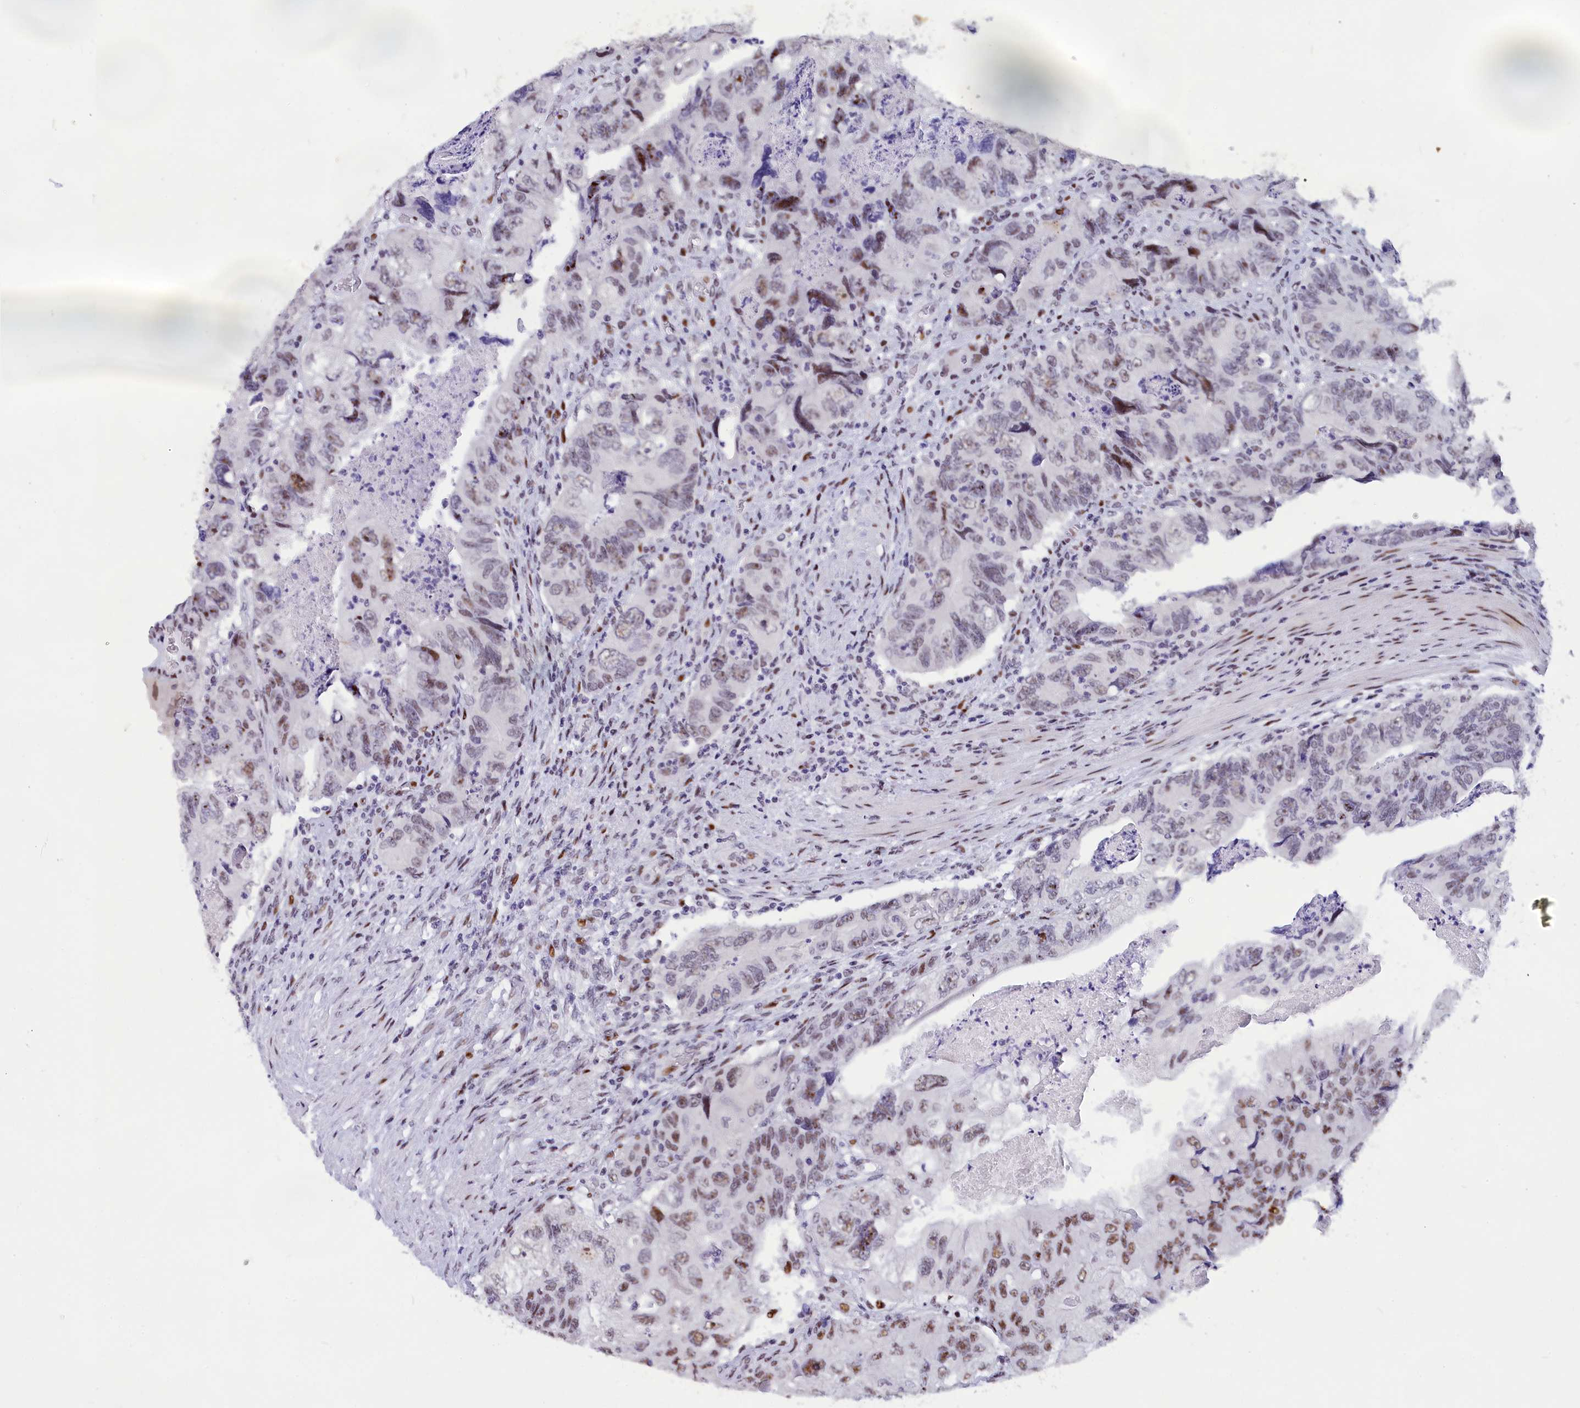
{"staining": {"intensity": "moderate", "quantity": "<25%", "location": "nuclear"}, "tissue": "colorectal cancer", "cell_type": "Tumor cells", "image_type": "cancer", "snomed": [{"axis": "morphology", "description": "Adenocarcinoma, NOS"}, {"axis": "topography", "description": "Rectum"}], "caption": "Immunohistochemistry (DAB (3,3'-diaminobenzidine)) staining of human colorectal adenocarcinoma exhibits moderate nuclear protein expression in approximately <25% of tumor cells. The protein of interest is shown in brown color, while the nuclei are stained blue.", "gene": "NSA2", "patient": {"sex": "male", "age": 63}}